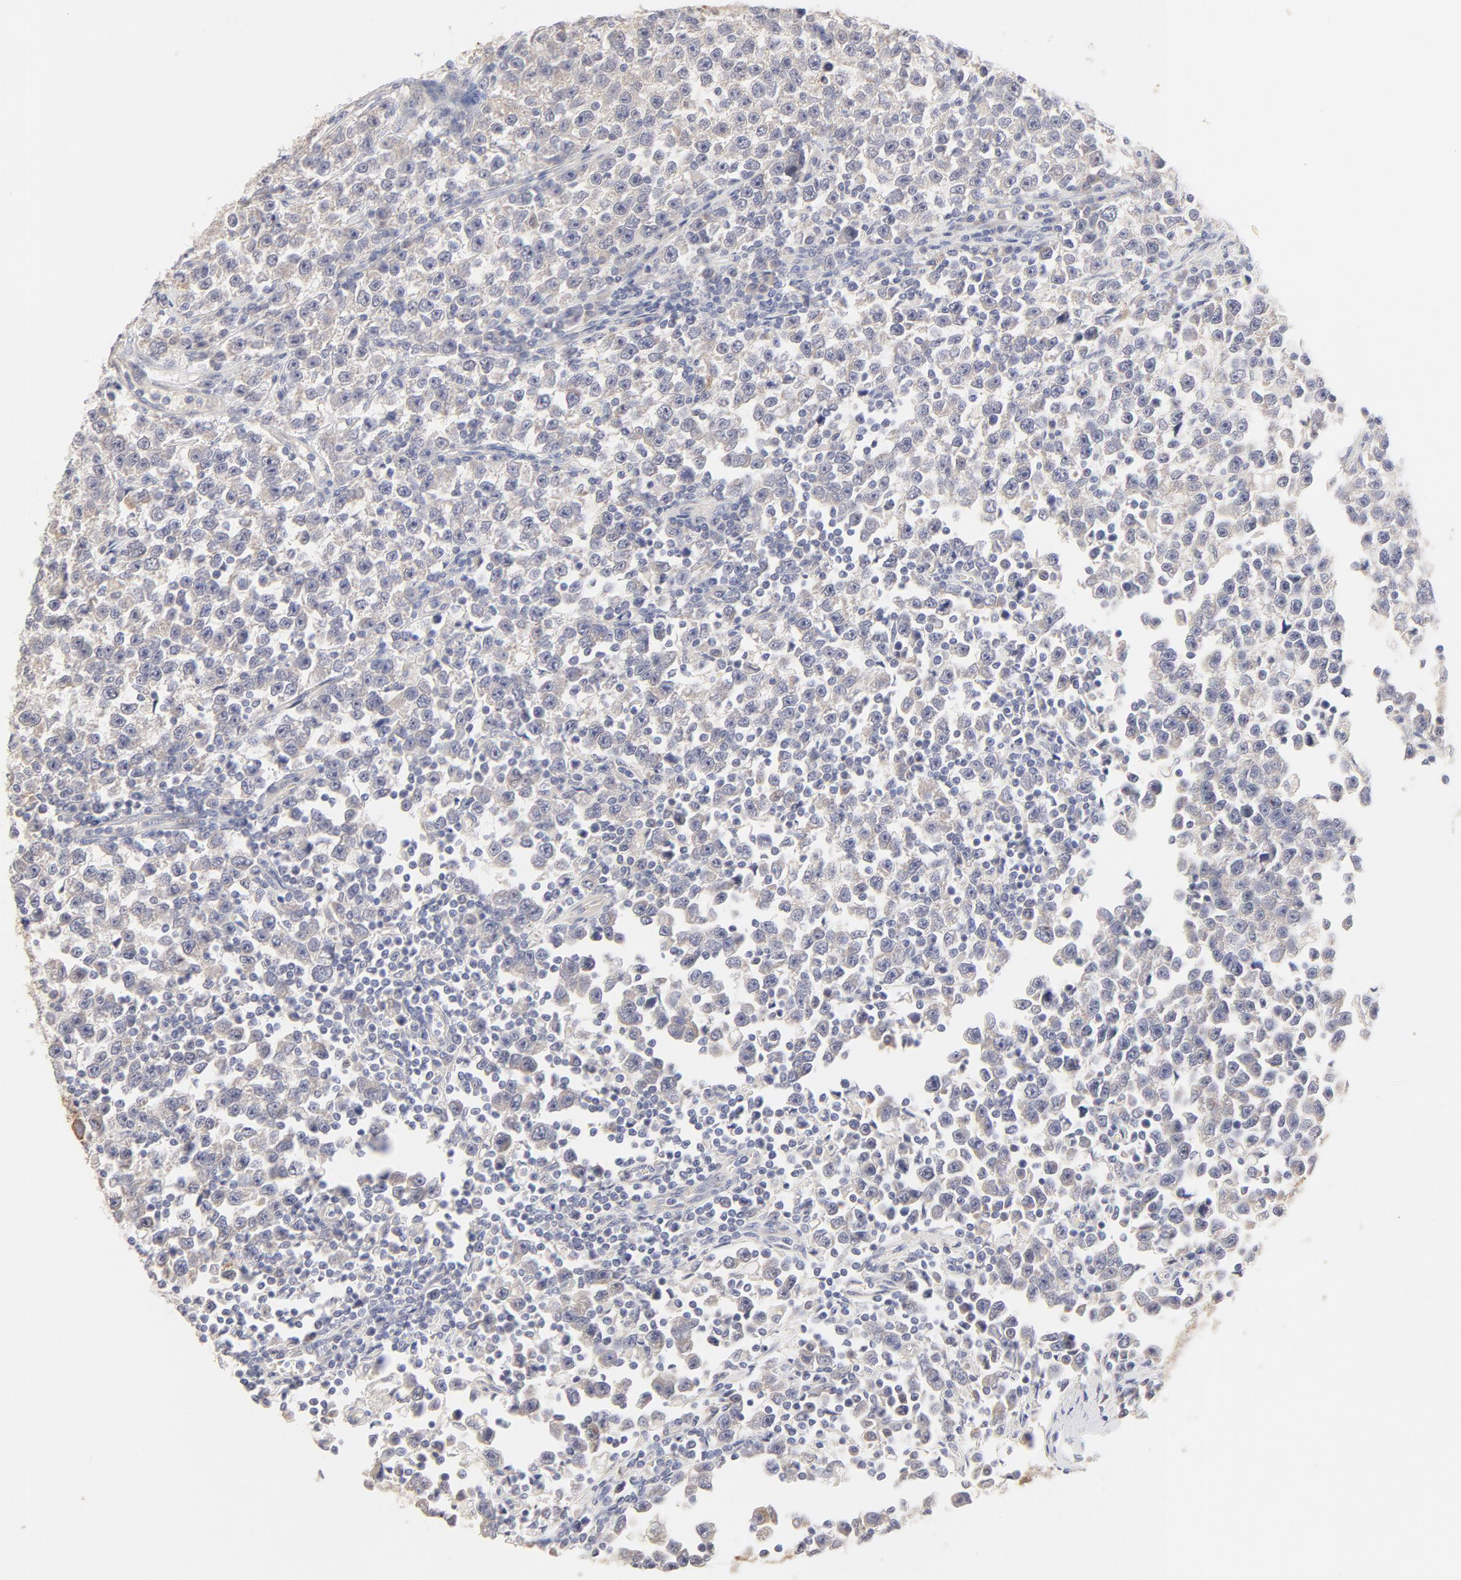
{"staining": {"intensity": "negative", "quantity": "none", "location": "none"}, "tissue": "testis cancer", "cell_type": "Tumor cells", "image_type": "cancer", "snomed": [{"axis": "morphology", "description": "Seminoma, NOS"}, {"axis": "topography", "description": "Testis"}], "caption": "Testis cancer stained for a protein using immunohistochemistry demonstrates no expression tumor cells.", "gene": "NKX2-2", "patient": {"sex": "male", "age": 43}}